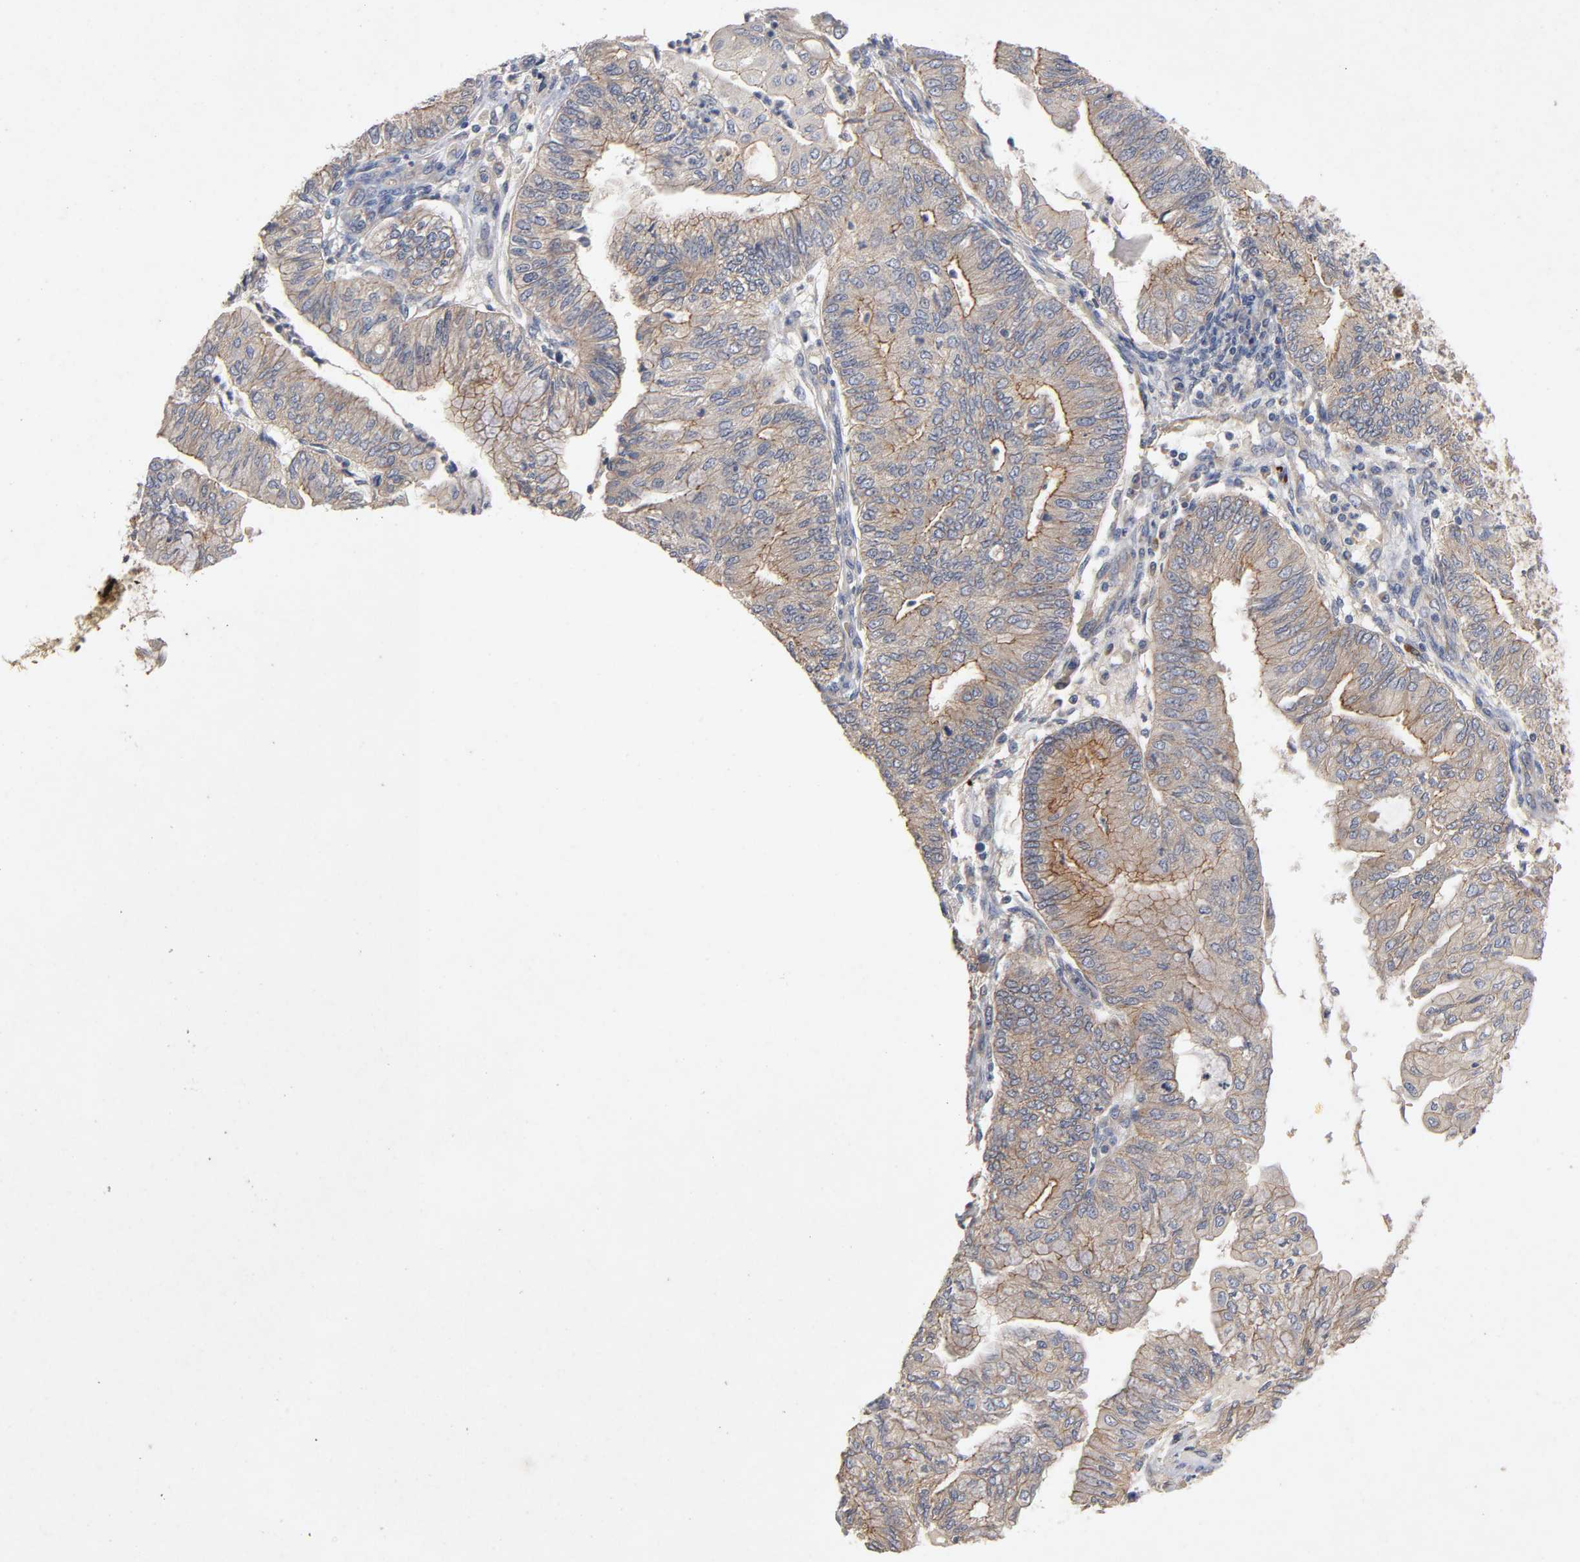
{"staining": {"intensity": "moderate", "quantity": ">75%", "location": "cytoplasmic/membranous"}, "tissue": "endometrial cancer", "cell_type": "Tumor cells", "image_type": "cancer", "snomed": [{"axis": "morphology", "description": "Adenocarcinoma, NOS"}, {"axis": "topography", "description": "Endometrium"}], "caption": "Immunohistochemical staining of human adenocarcinoma (endometrial) exhibits moderate cytoplasmic/membranous protein expression in about >75% of tumor cells. The staining was performed using DAB, with brown indicating positive protein expression. Nuclei are stained blue with hematoxylin.", "gene": "PDZD11", "patient": {"sex": "female", "age": 59}}